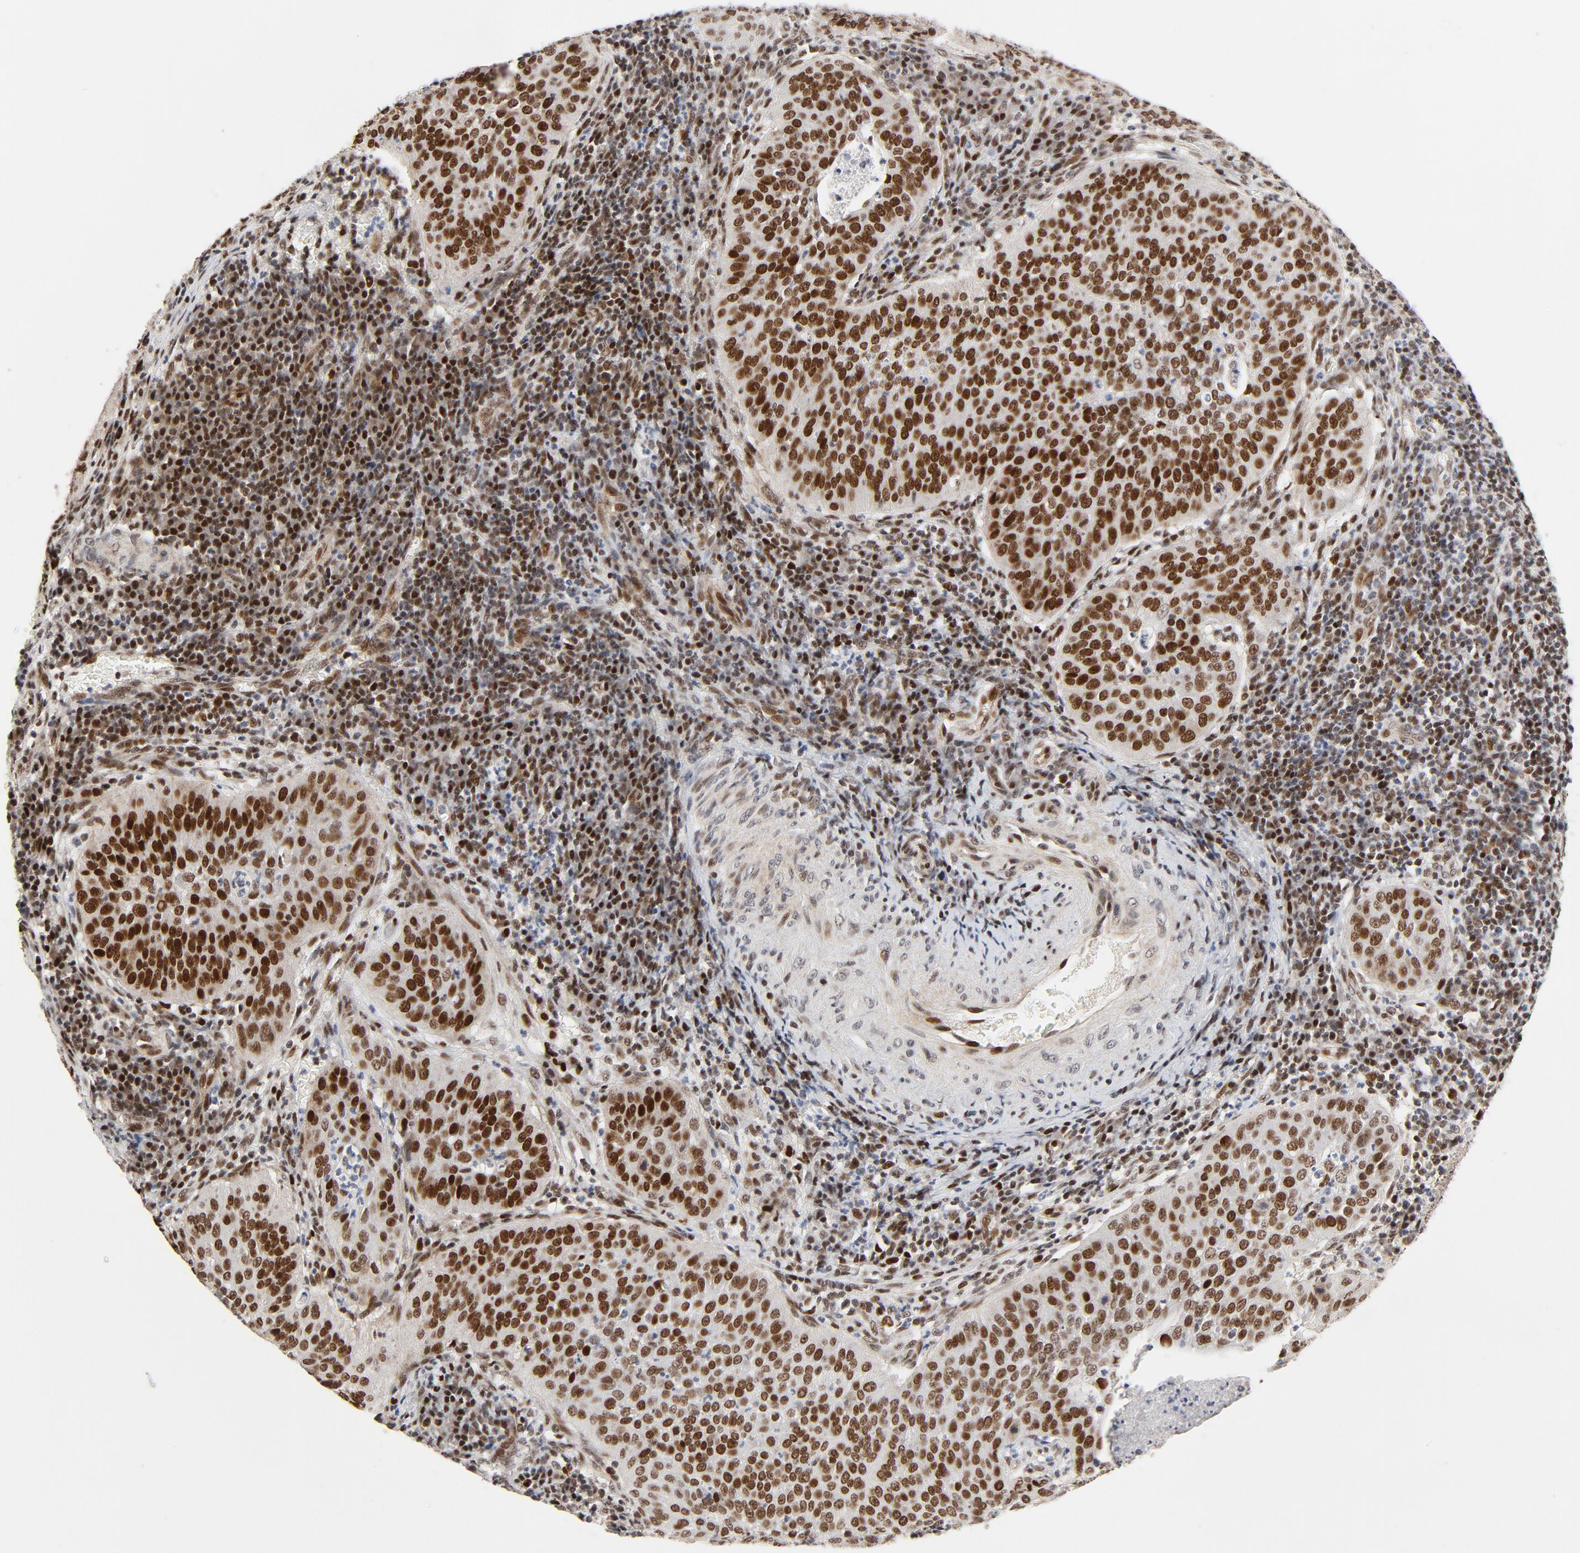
{"staining": {"intensity": "strong", "quantity": ">75%", "location": "nuclear"}, "tissue": "cervical cancer", "cell_type": "Tumor cells", "image_type": "cancer", "snomed": [{"axis": "morphology", "description": "Squamous cell carcinoma, NOS"}, {"axis": "topography", "description": "Cervix"}], "caption": "A brown stain labels strong nuclear expression of a protein in cervical squamous cell carcinoma tumor cells. The protein is shown in brown color, while the nuclei are stained blue.", "gene": "GTF2I", "patient": {"sex": "female", "age": 39}}